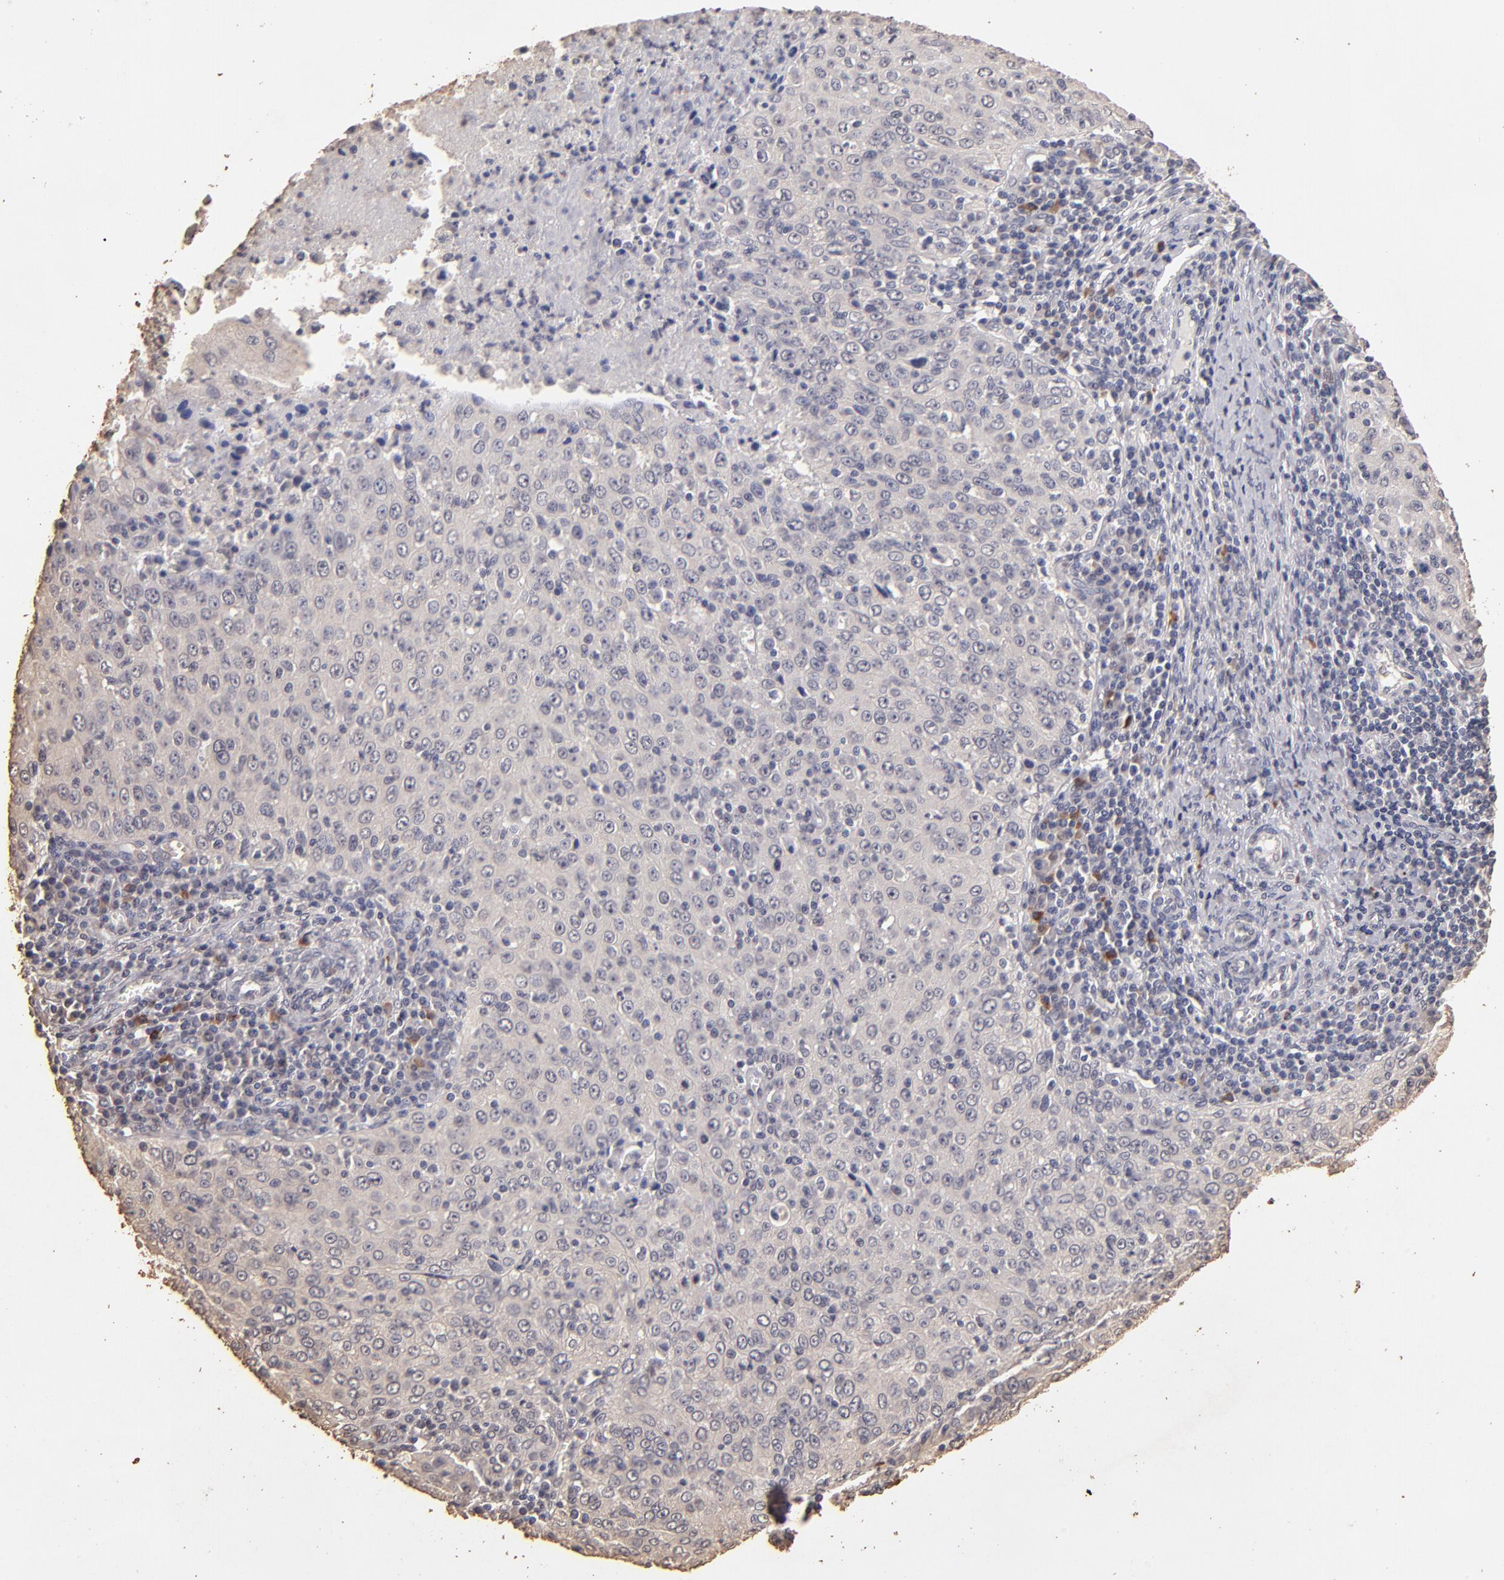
{"staining": {"intensity": "negative", "quantity": "none", "location": "none"}, "tissue": "cervical cancer", "cell_type": "Tumor cells", "image_type": "cancer", "snomed": [{"axis": "morphology", "description": "Squamous cell carcinoma, NOS"}, {"axis": "topography", "description": "Cervix"}], "caption": "Immunohistochemistry image of human cervical cancer stained for a protein (brown), which demonstrates no expression in tumor cells. The staining is performed using DAB (3,3'-diaminobenzidine) brown chromogen with nuclei counter-stained in using hematoxylin.", "gene": "OPHN1", "patient": {"sex": "female", "age": 27}}